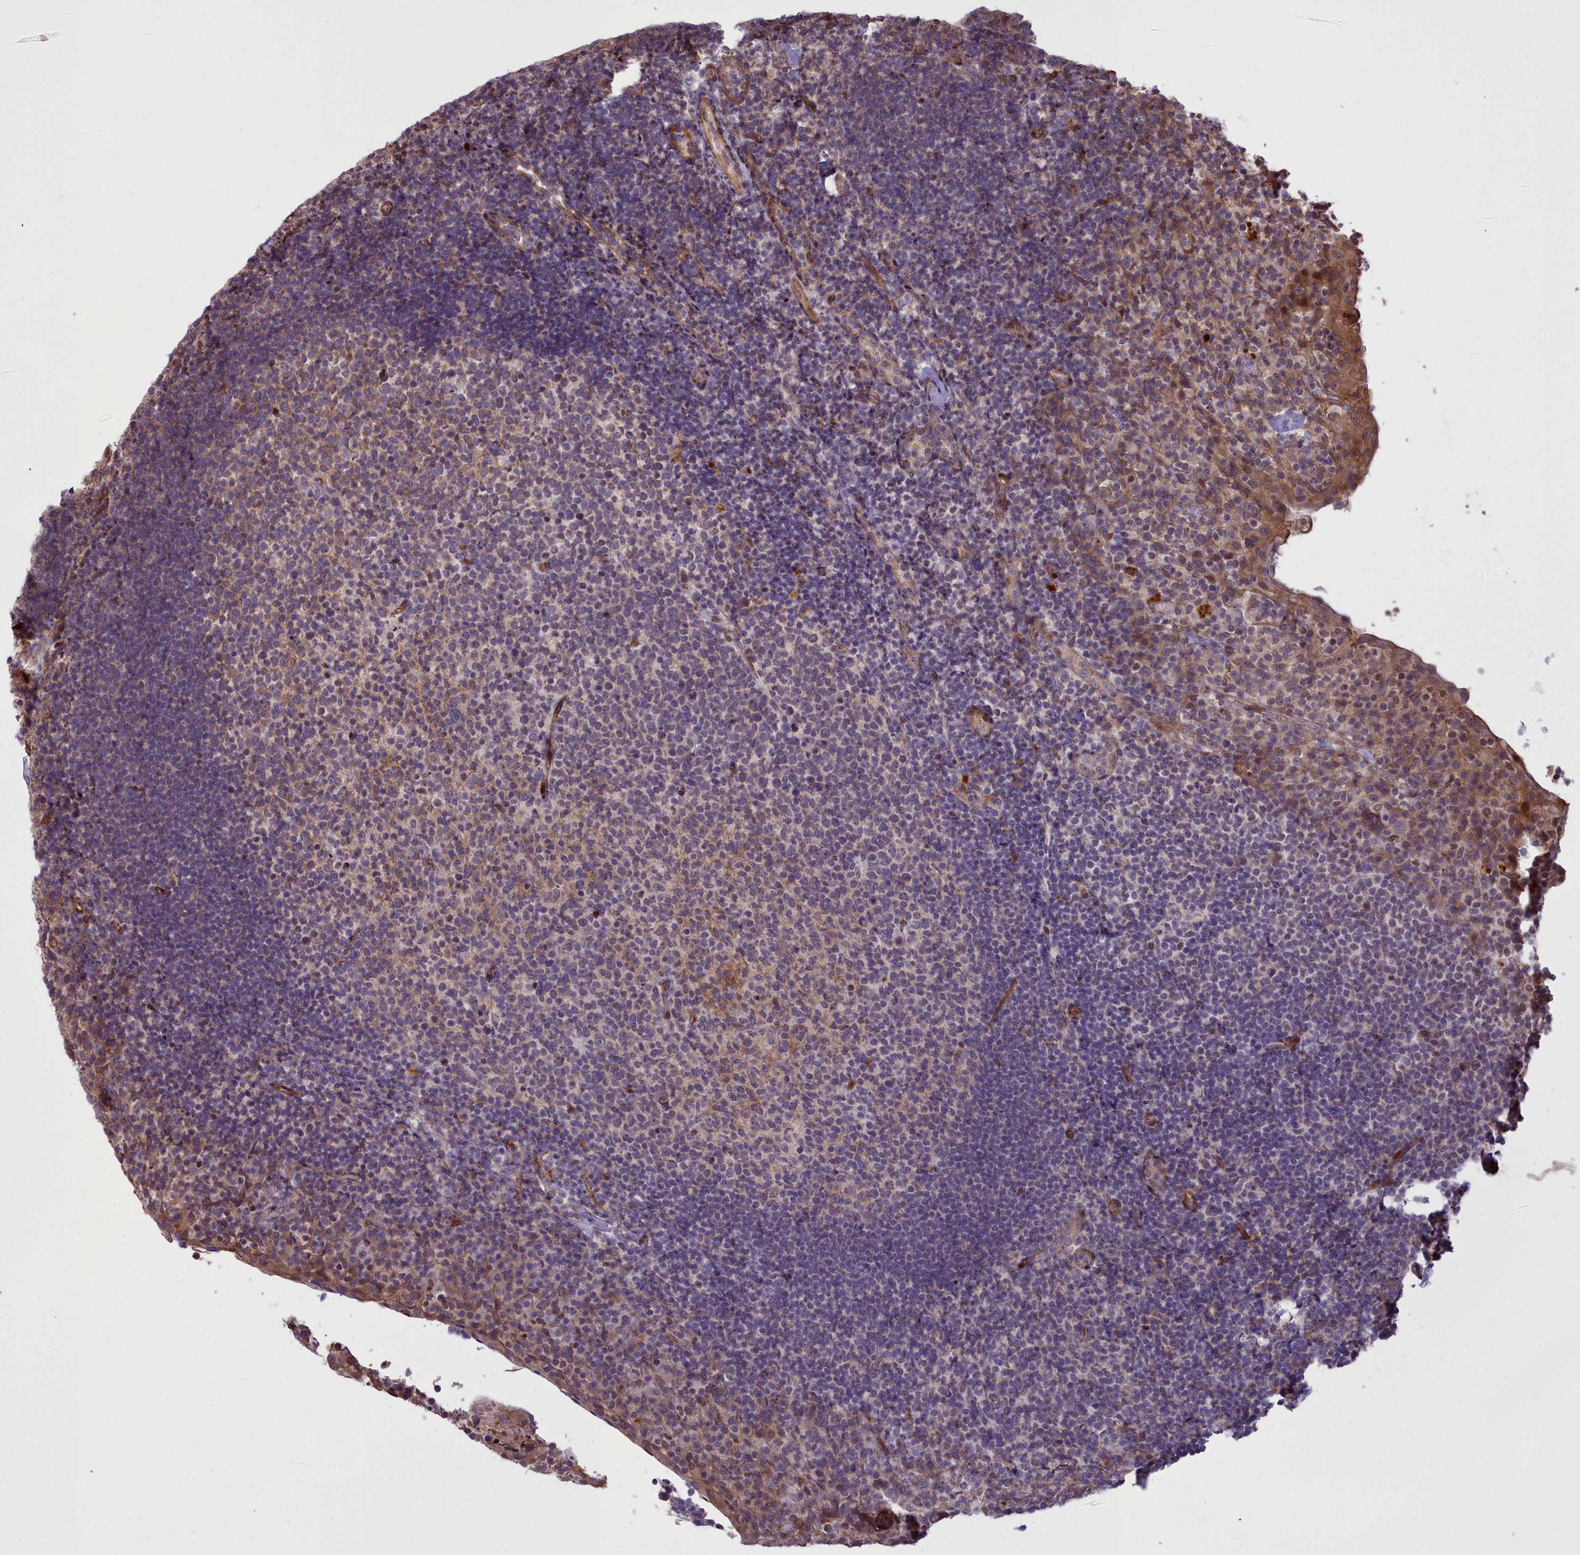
{"staining": {"intensity": "weak", "quantity": "<25%", "location": "nuclear"}, "tissue": "tonsil", "cell_type": "Germinal center cells", "image_type": "normal", "snomed": [{"axis": "morphology", "description": "Normal tissue, NOS"}, {"axis": "topography", "description": "Tonsil"}], "caption": "Human tonsil stained for a protein using immunohistochemistry shows no expression in germinal center cells.", "gene": "GLYATL3", "patient": {"sex": "female", "age": 10}}